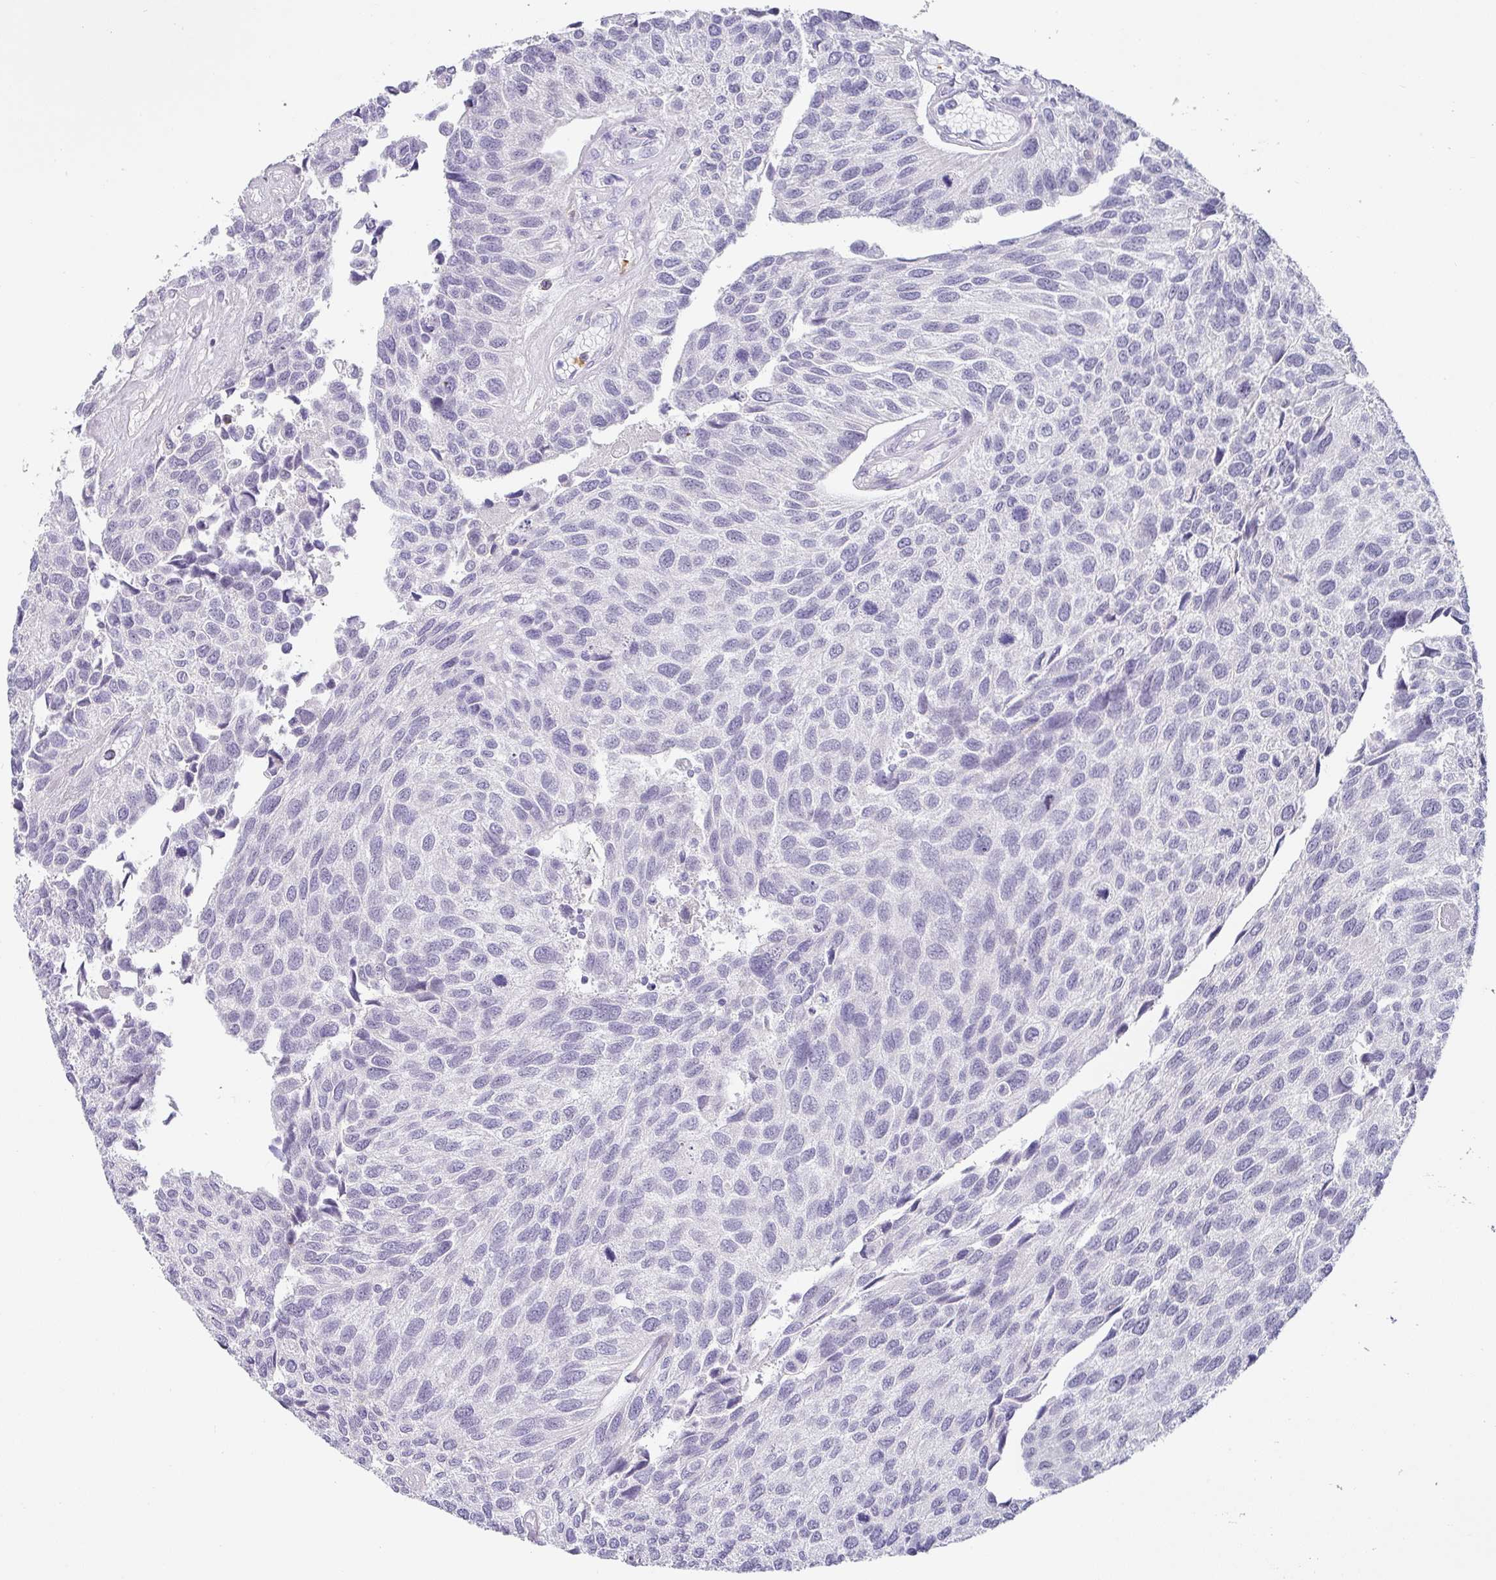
{"staining": {"intensity": "negative", "quantity": "none", "location": "none"}, "tissue": "urothelial cancer", "cell_type": "Tumor cells", "image_type": "cancer", "snomed": [{"axis": "morphology", "description": "Urothelial carcinoma, NOS"}, {"axis": "topography", "description": "Urinary bladder"}], "caption": "Immunohistochemistry photomicrograph of neoplastic tissue: urothelial cancer stained with DAB shows no significant protein positivity in tumor cells.", "gene": "BTLA", "patient": {"sex": "male", "age": 55}}